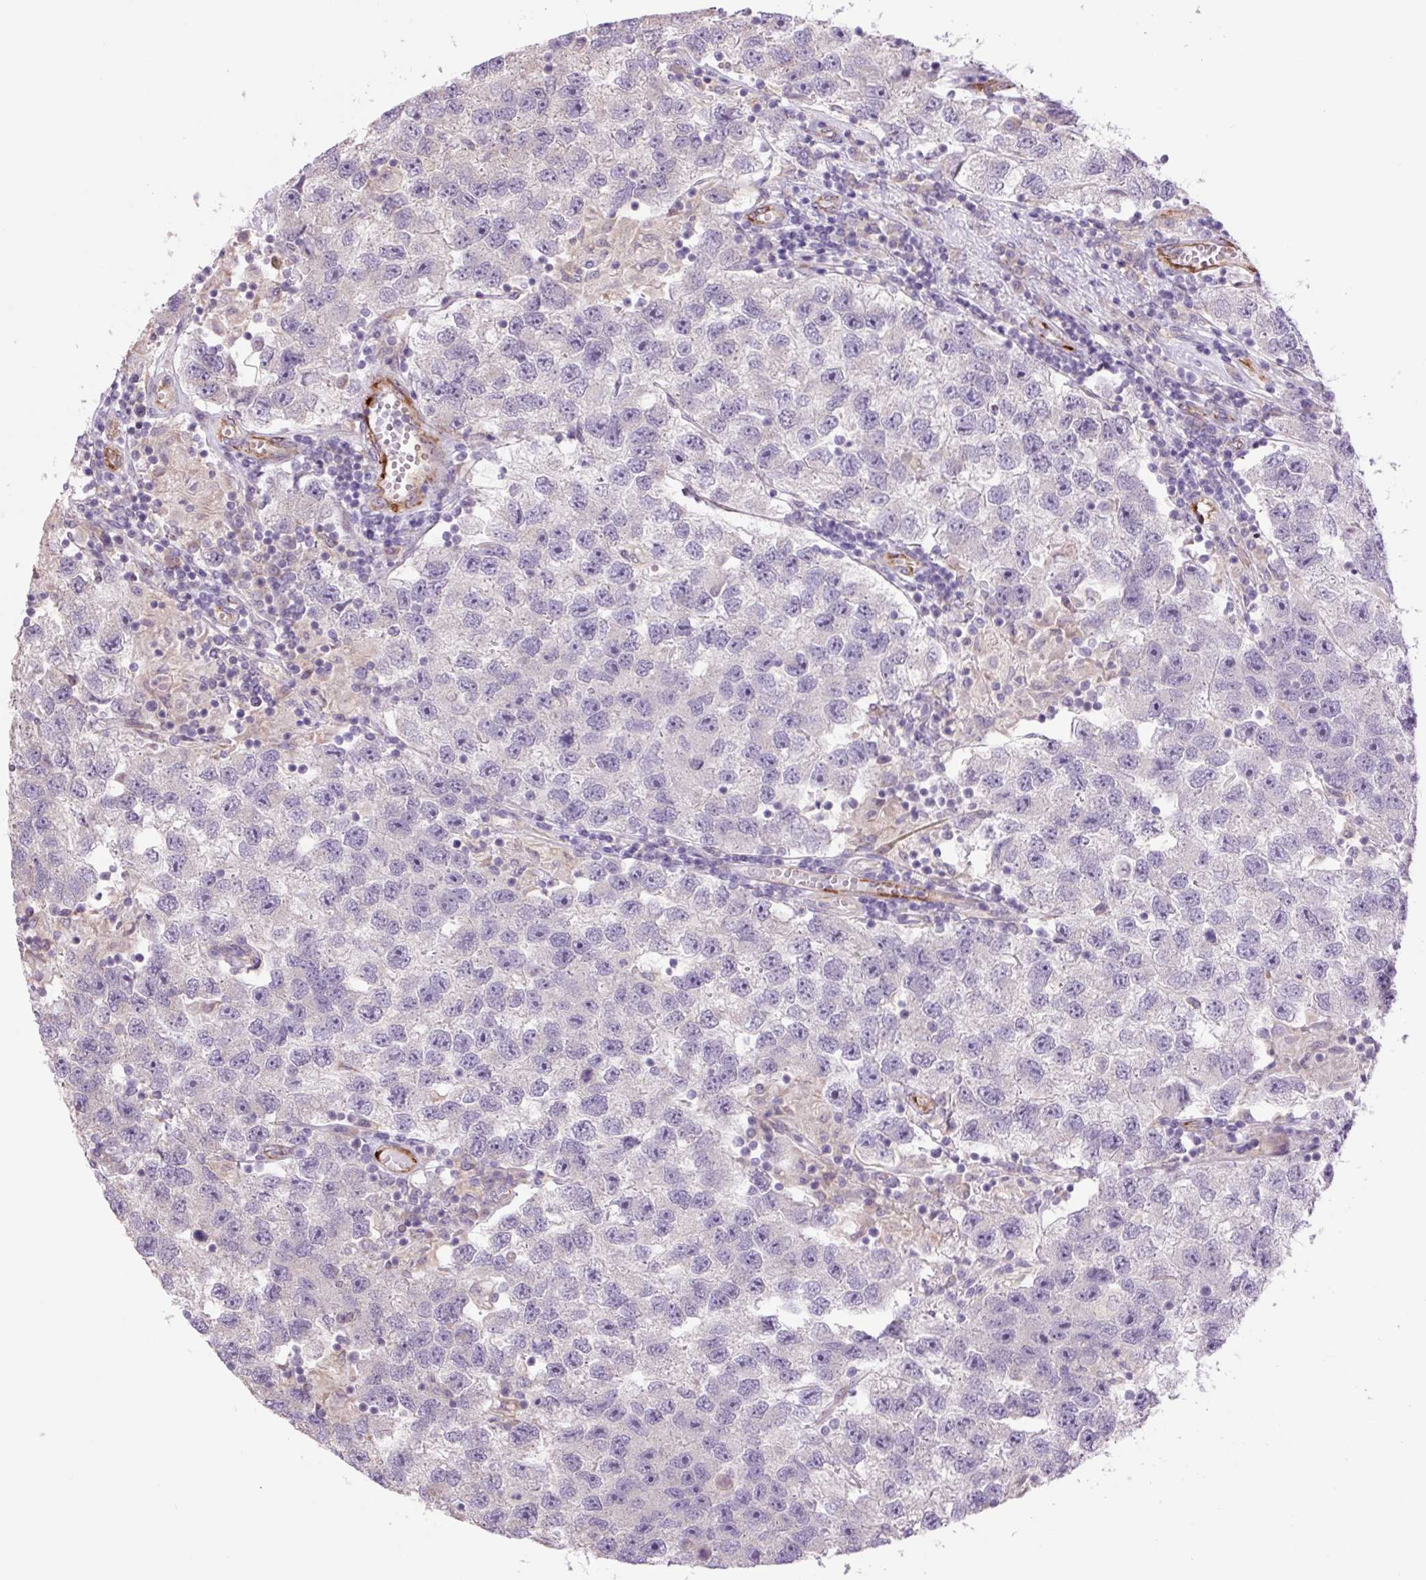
{"staining": {"intensity": "negative", "quantity": "none", "location": "none"}, "tissue": "testis cancer", "cell_type": "Tumor cells", "image_type": "cancer", "snomed": [{"axis": "morphology", "description": "Seminoma, NOS"}, {"axis": "topography", "description": "Testis"}], "caption": "There is no significant staining in tumor cells of testis seminoma.", "gene": "PLA2G4A", "patient": {"sex": "male", "age": 26}}